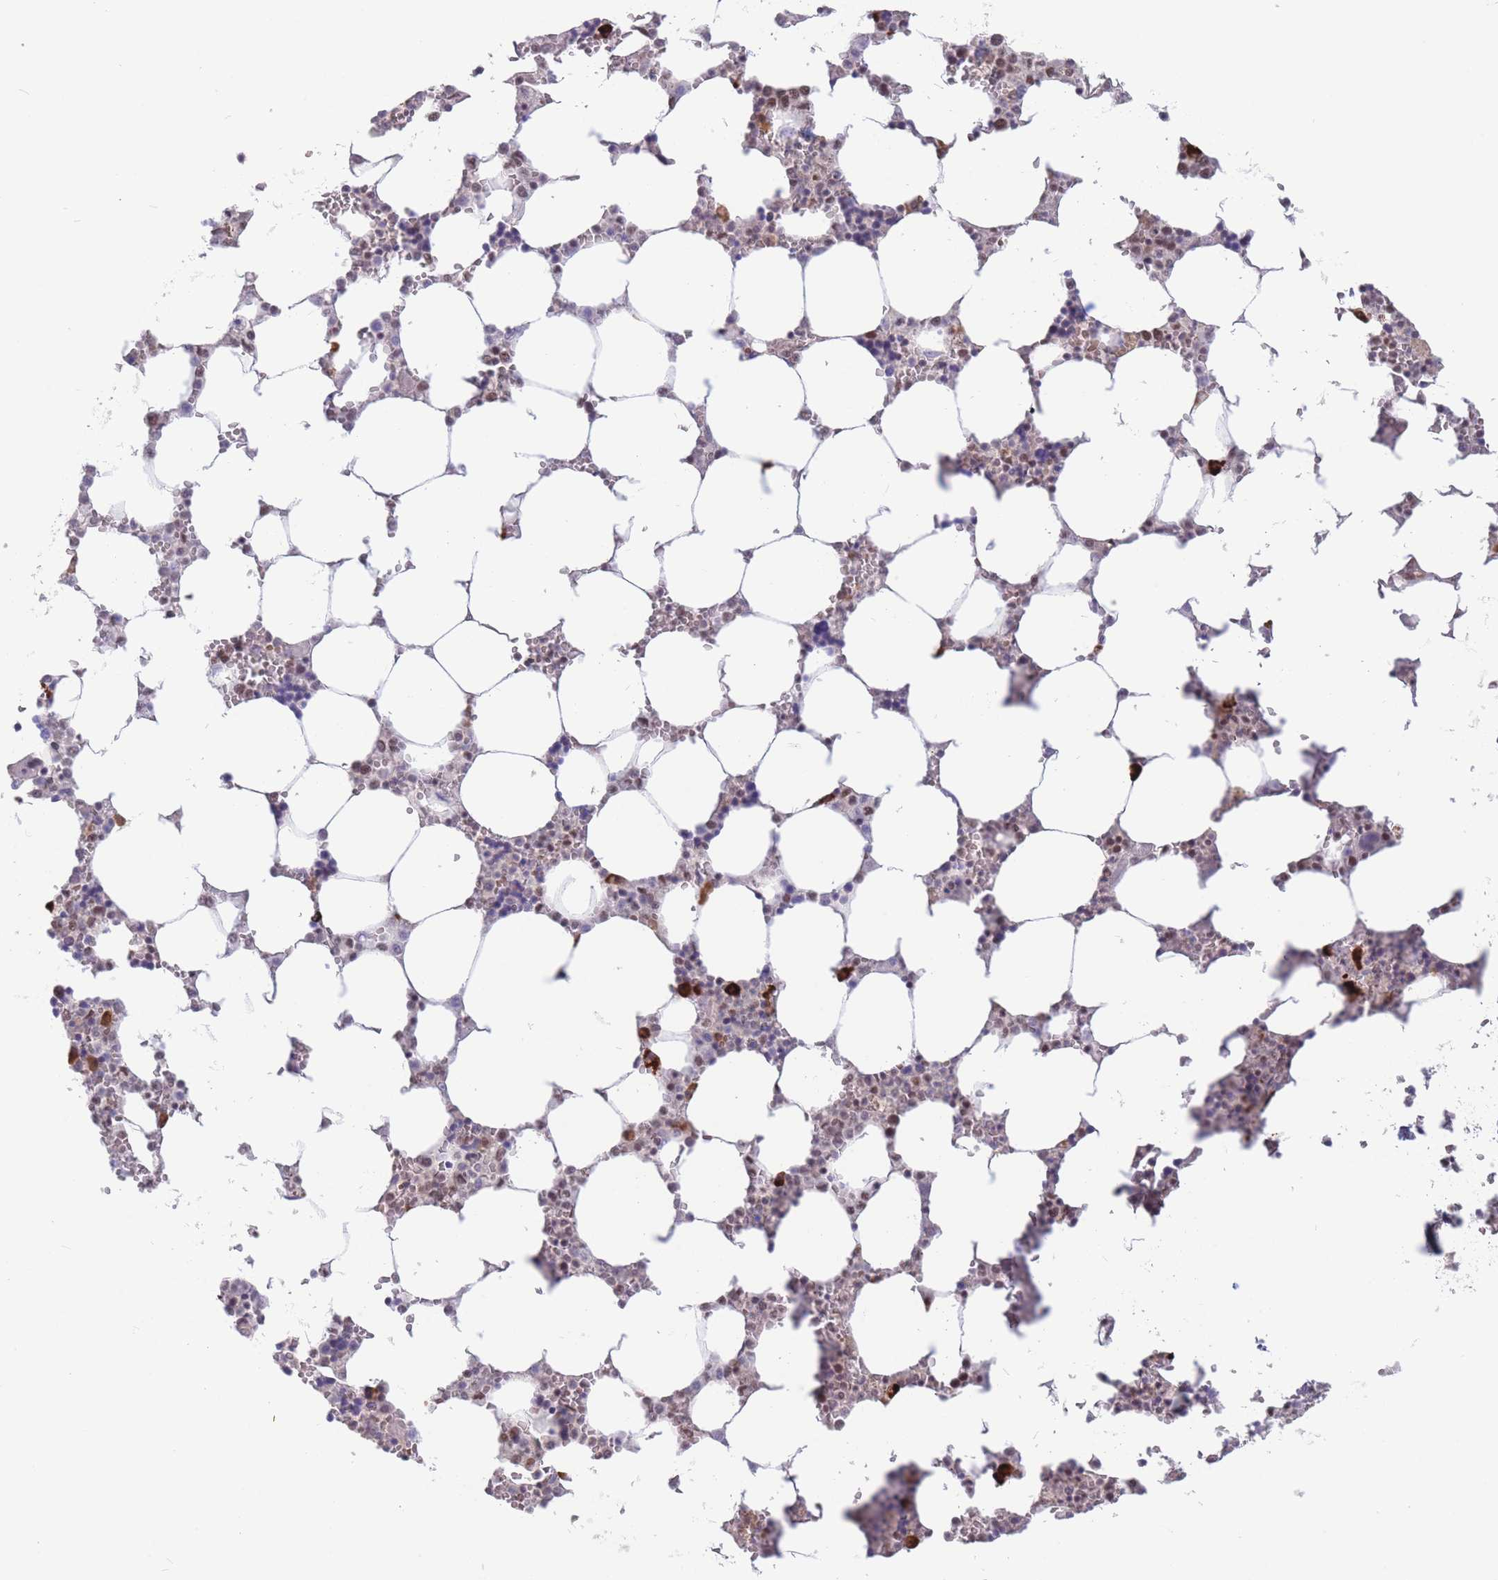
{"staining": {"intensity": "strong", "quantity": "<25%", "location": "cytoplasmic/membranous"}, "tissue": "bone marrow", "cell_type": "Hematopoietic cells", "image_type": "normal", "snomed": [{"axis": "morphology", "description": "Normal tissue, NOS"}, {"axis": "topography", "description": "Bone marrow"}], "caption": "Strong cytoplasmic/membranous positivity is identified in approximately <25% of hematopoietic cells in unremarkable bone marrow. (DAB (3,3'-diaminobenzidine) IHC, brown staining for protein, blue staining for nuclei).", "gene": "SMAD9", "patient": {"sex": "male", "age": 64}}